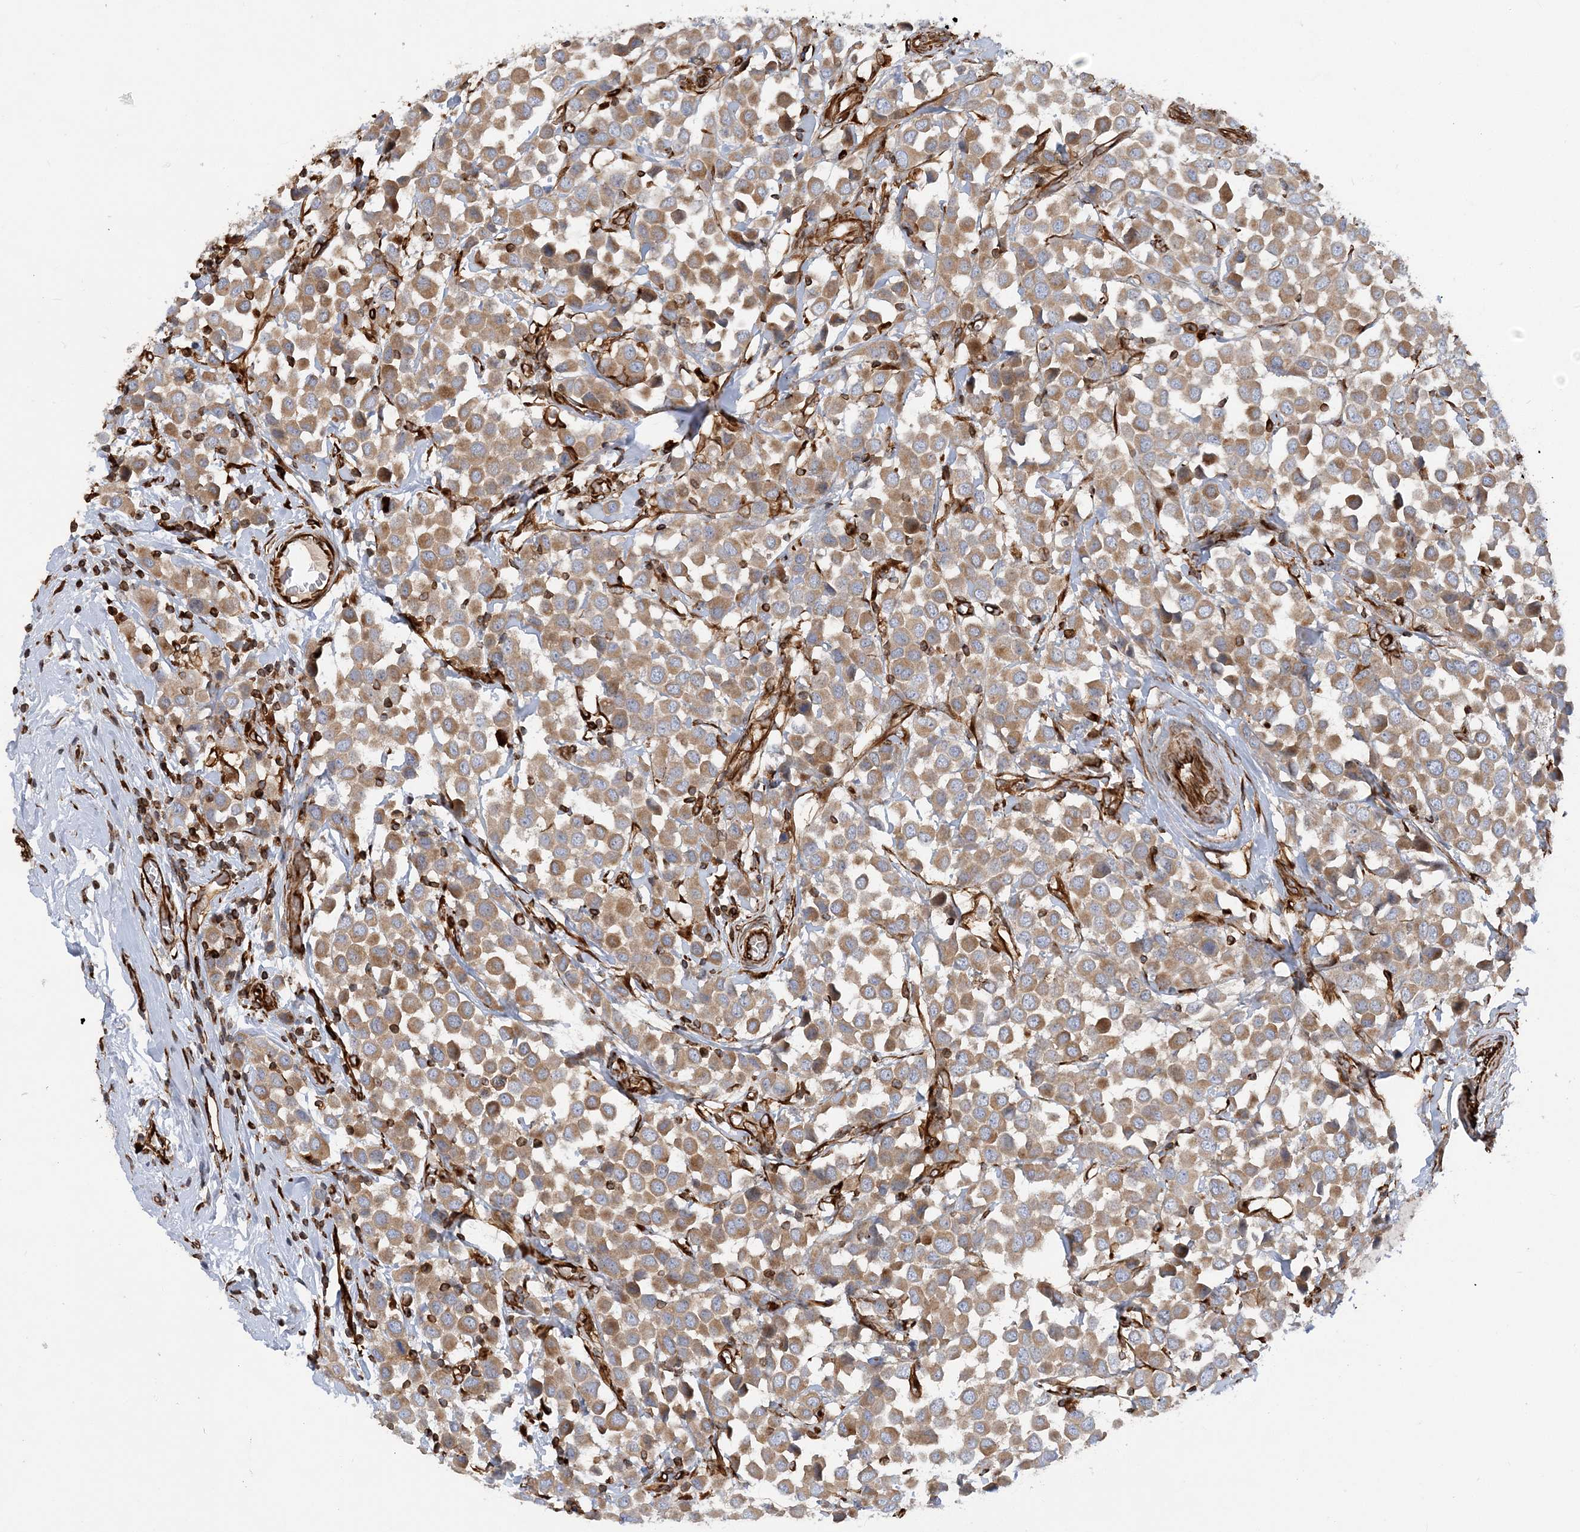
{"staining": {"intensity": "moderate", "quantity": ">75%", "location": "cytoplasmic/membranous"}, "tissue": "breast cancer", "cell_type": "Tumor cells", "image_type": "cancer", "snomed": [{"axis": "morphology", "description": "Duct carcinoma"}, {"axis": "topography", "description": "Breast"}], "caption": "Tumor cells exhibit moderate cytoplasmic/membranous positivity in about >75% of cells in breast intraductal carcinoma. (Brightfield microscopy of DAB IHC at high magnification).", "gene": "FAM114A2", "patient": {"sex": "female", "age": 61}}